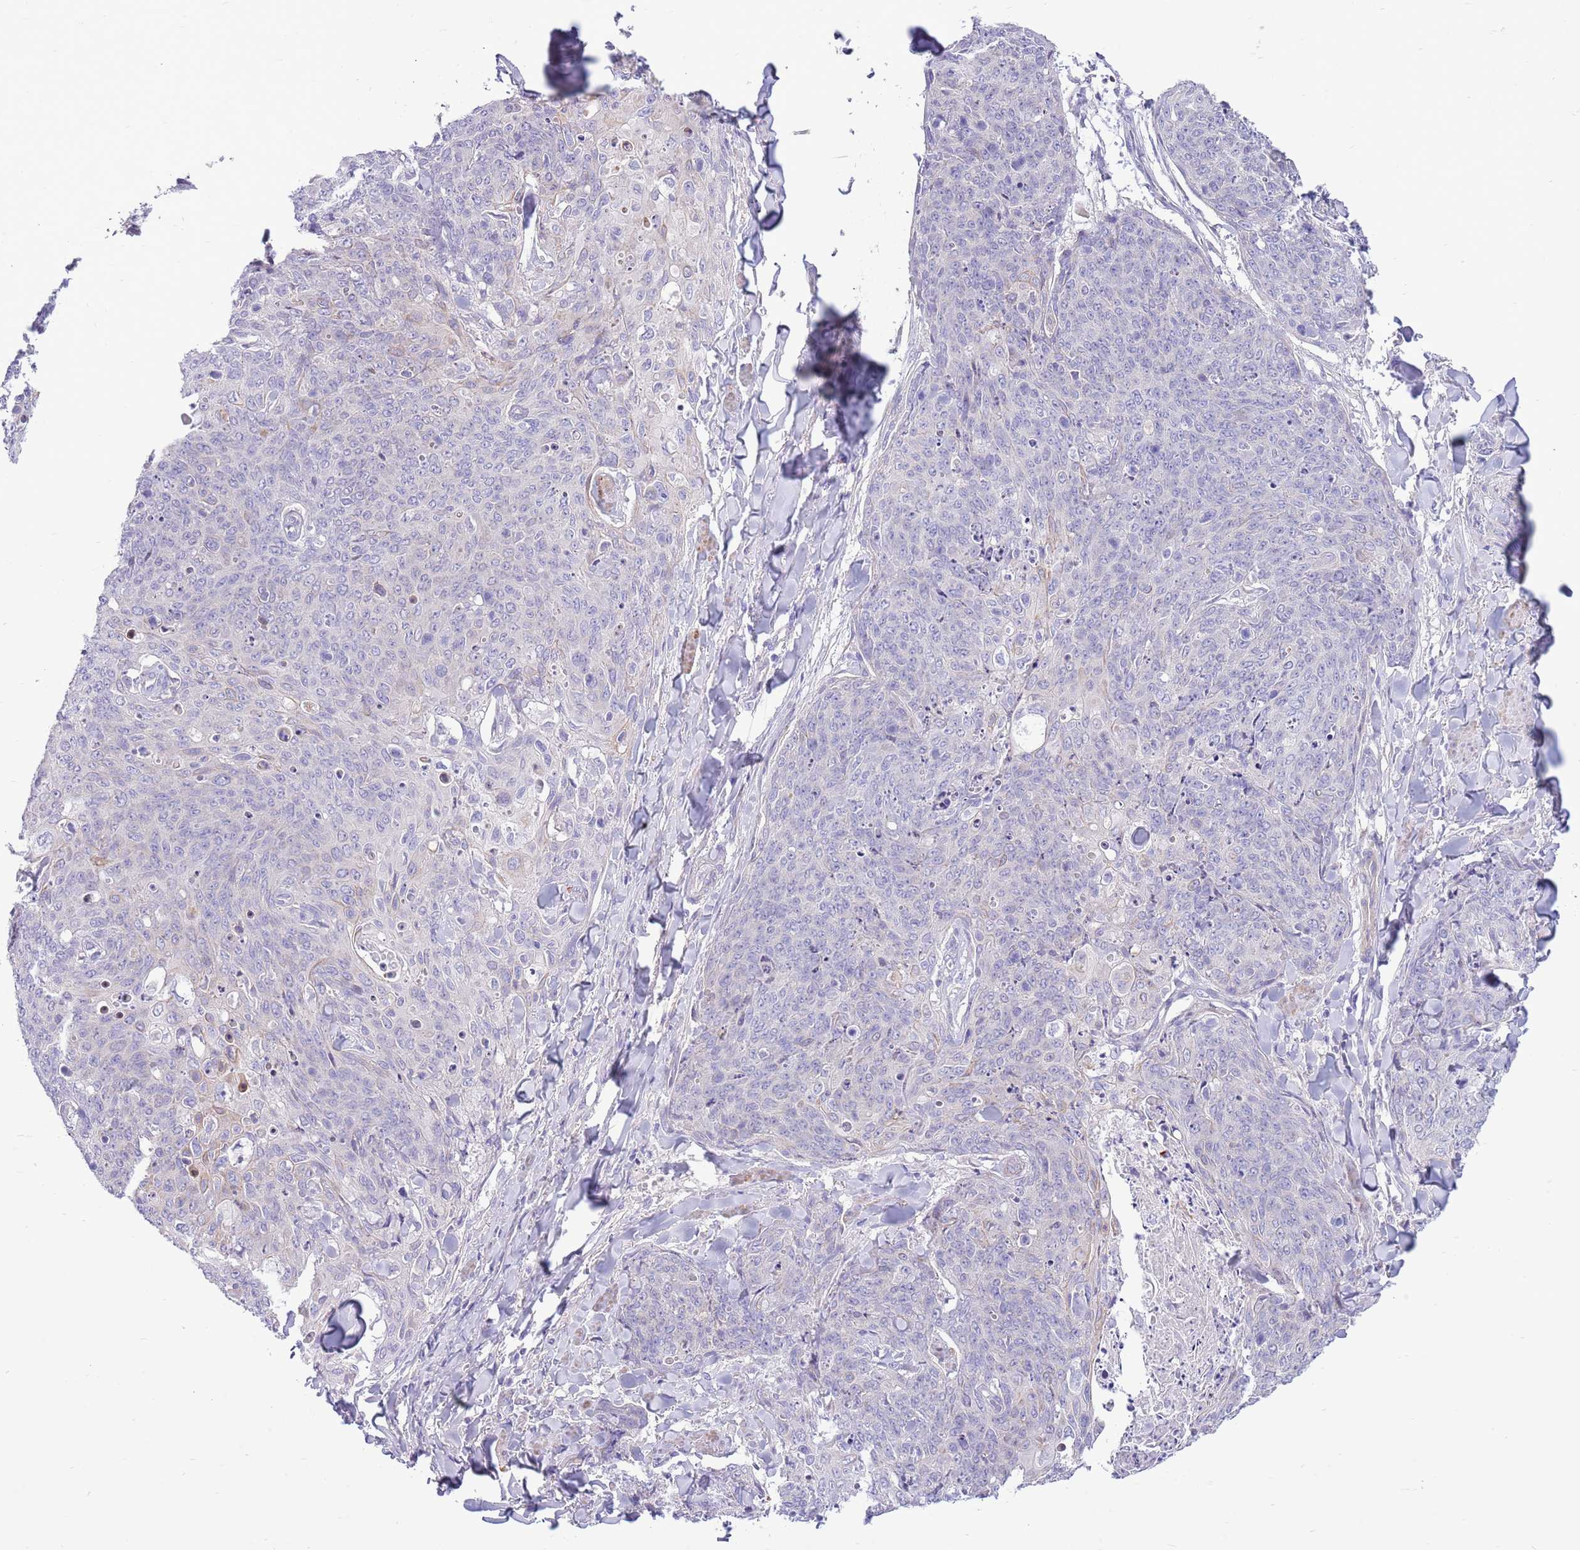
{"staining": {"intensity": "negative", "quantity": "none", "location": "none"}, "tissue": "skin cancer", "cell_type": "Tumor cells", "image_type": "cancer", "snomed": [{"axis": "morphology", "description": "Squamous cell carcinoma, NOS"}, {"axis": "topography", "description": "Skin"}, {"axis": "topography", "description": "Vulva"}], "caption": "Image shows no significant protein positivity in tumor cells of skin cancer (squamous cell carcinoma). (DAB IHC with hematoxylin counter stain).", "gene": "ZC4H2", "patient": {"sex": "female", "age": 85}}